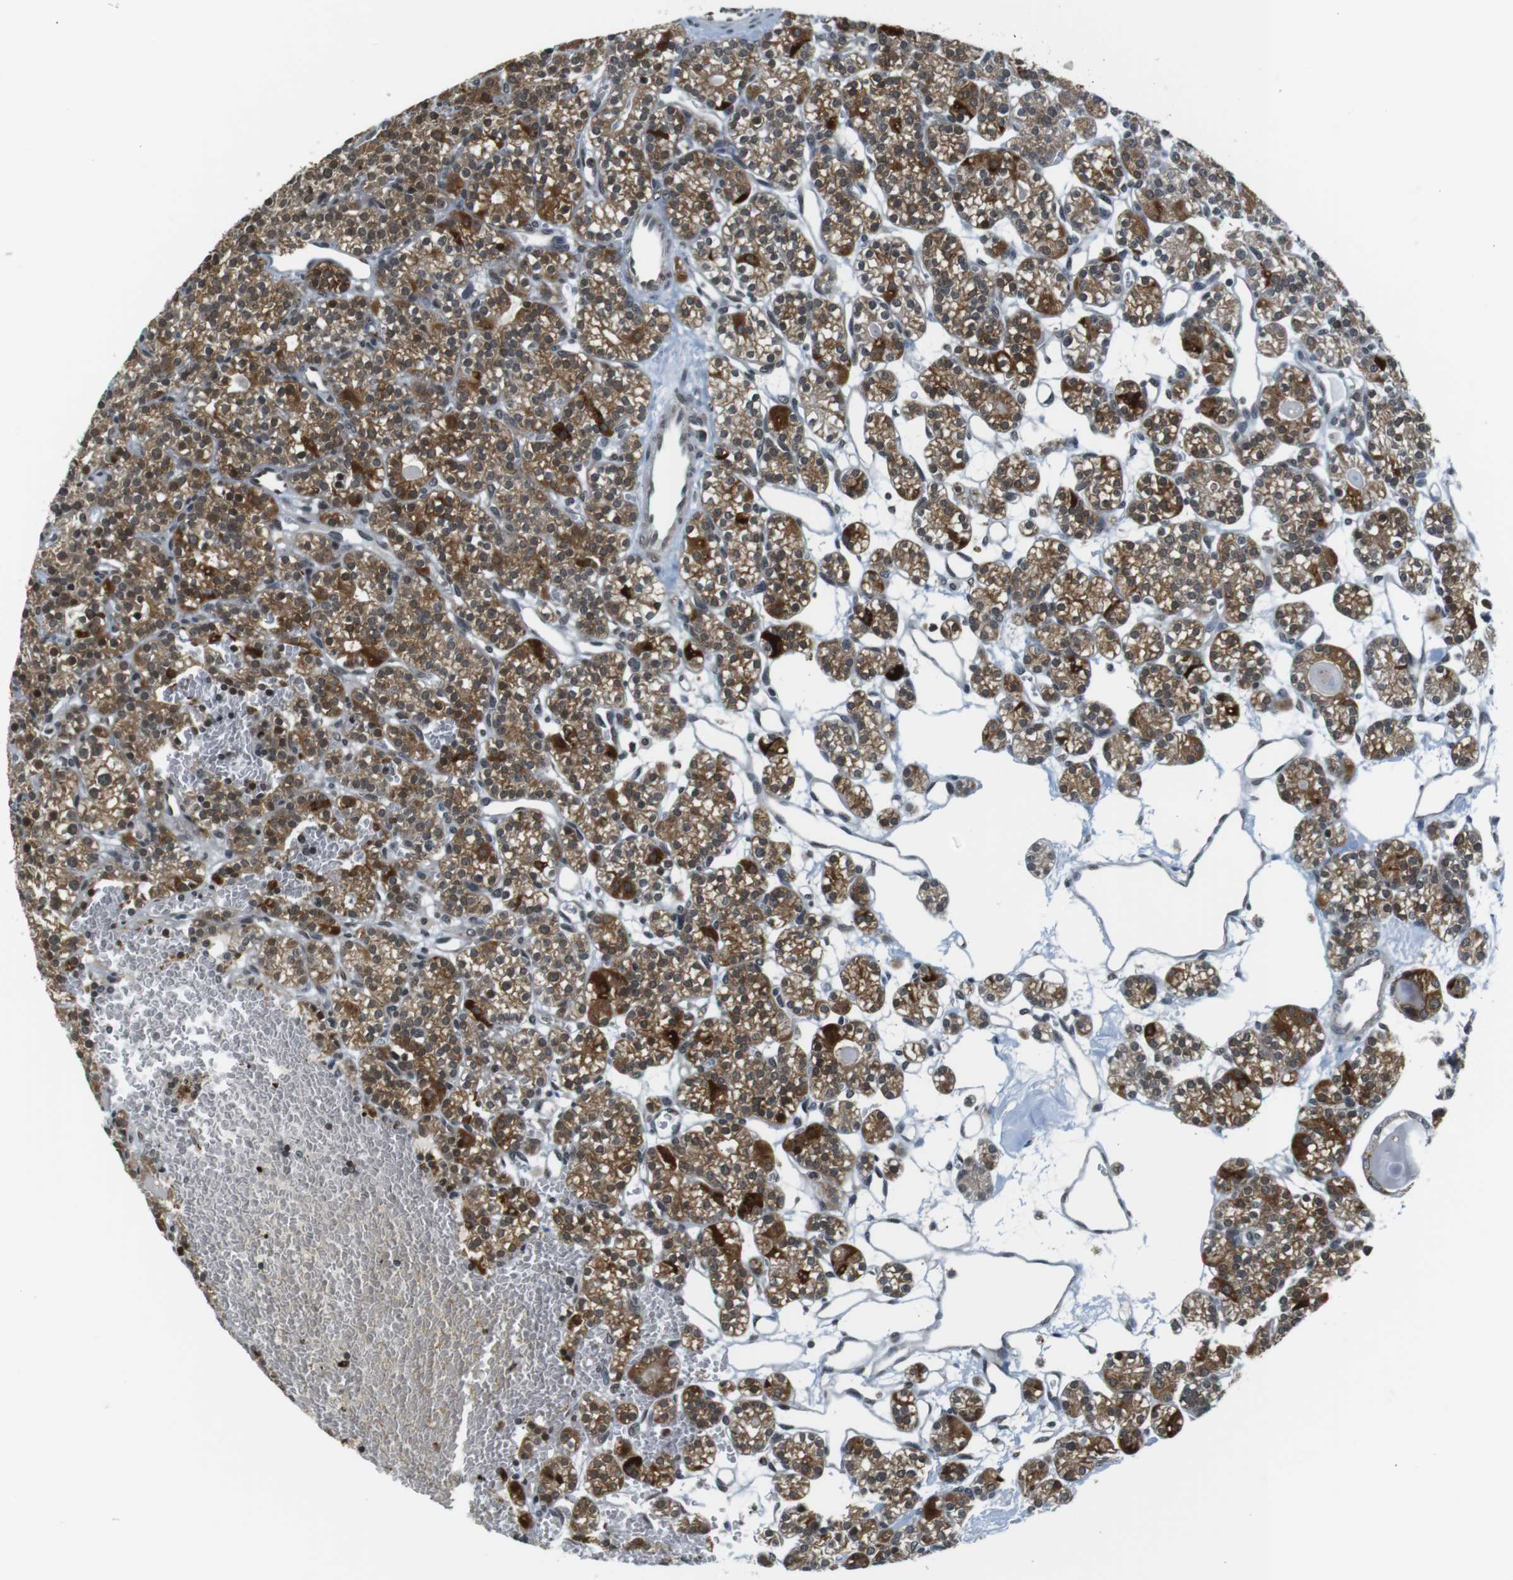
{"staining": {"intensity": "moderate", "quantity": ">75%", "location": "cytoplasmic/membranous"}, "tissue": "parathyroid gland", "cell_type": "Glandular cells", "image_type": "normal", "snomed": [{"axis": "morphology", "description": "Normal tissue, NOS"}, {"axis": "topography", "description": "Parathyroid gland"}], "caption": "Parathyroid gland was stained to show a protein in brown. There is medium levels of moderate cytoplasmic/membranous positivity in about >75% of glandular cells. (DAB (3,3'-diaminobenzidine) = brown stain, brightfield microscopy at high magnification).", "gene": "USP7", "patient": {"sex": "female", "age": 64}}